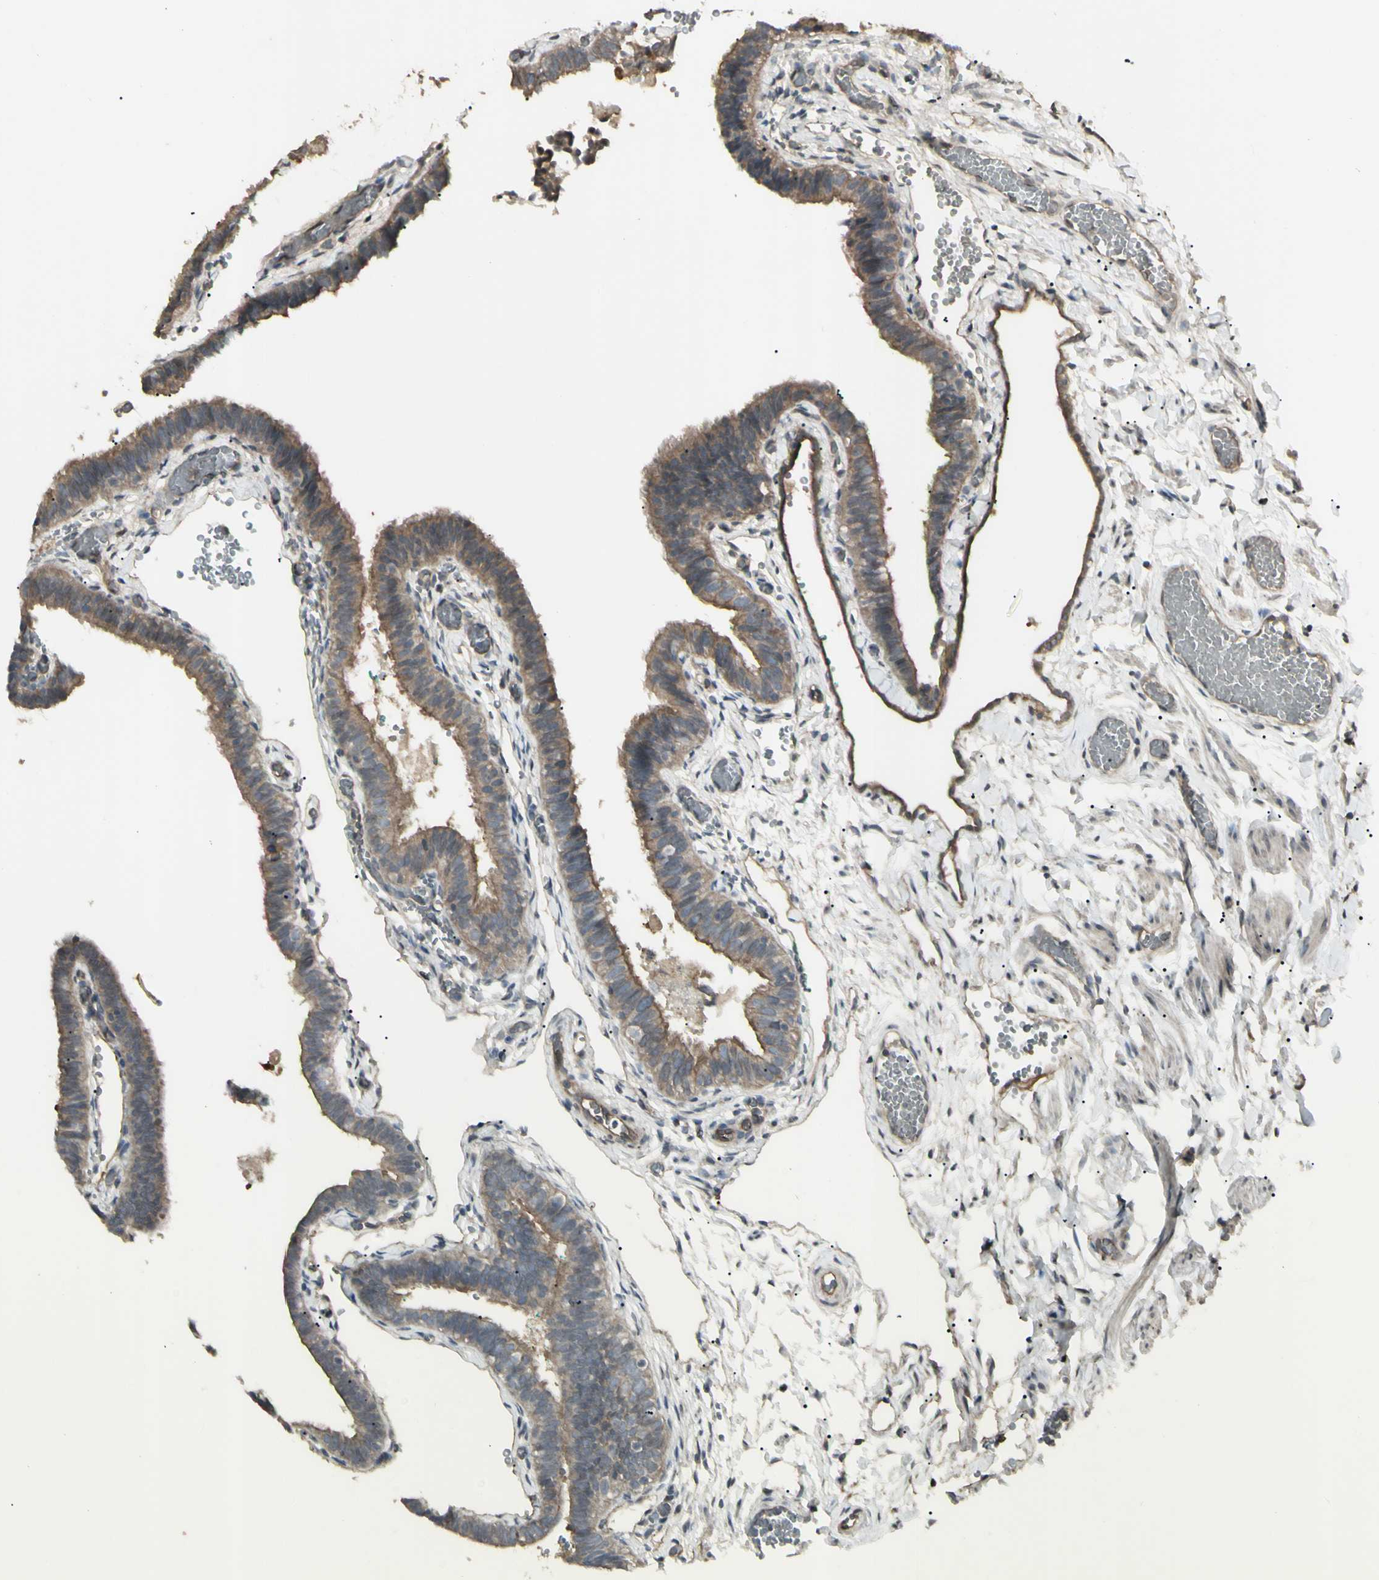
{"staining": {"intensity": "moderate", "quantity": ">75%", "location": "cytoplasmic/membranous"}, "tissue": "fallopian tube", "cell_type": "Glandular cells", "image_type": "normal", "snomed": [{"axis": "morphology", "description": "Normal tissue, NOS"}, {"axis": "topography", "description": "Fallopian tube"}], "caption": "A micrograph of fallopian tube stained for a protein reveals moderate cytoplasmic/membranous brown staining in glandular cells. (Stains: DAB in brown, nuclei in blue, Microscopy: brightfield microscopy at high magnification).", "gene": "JAG1", "patient": {"sex": "female", "age": 46}}